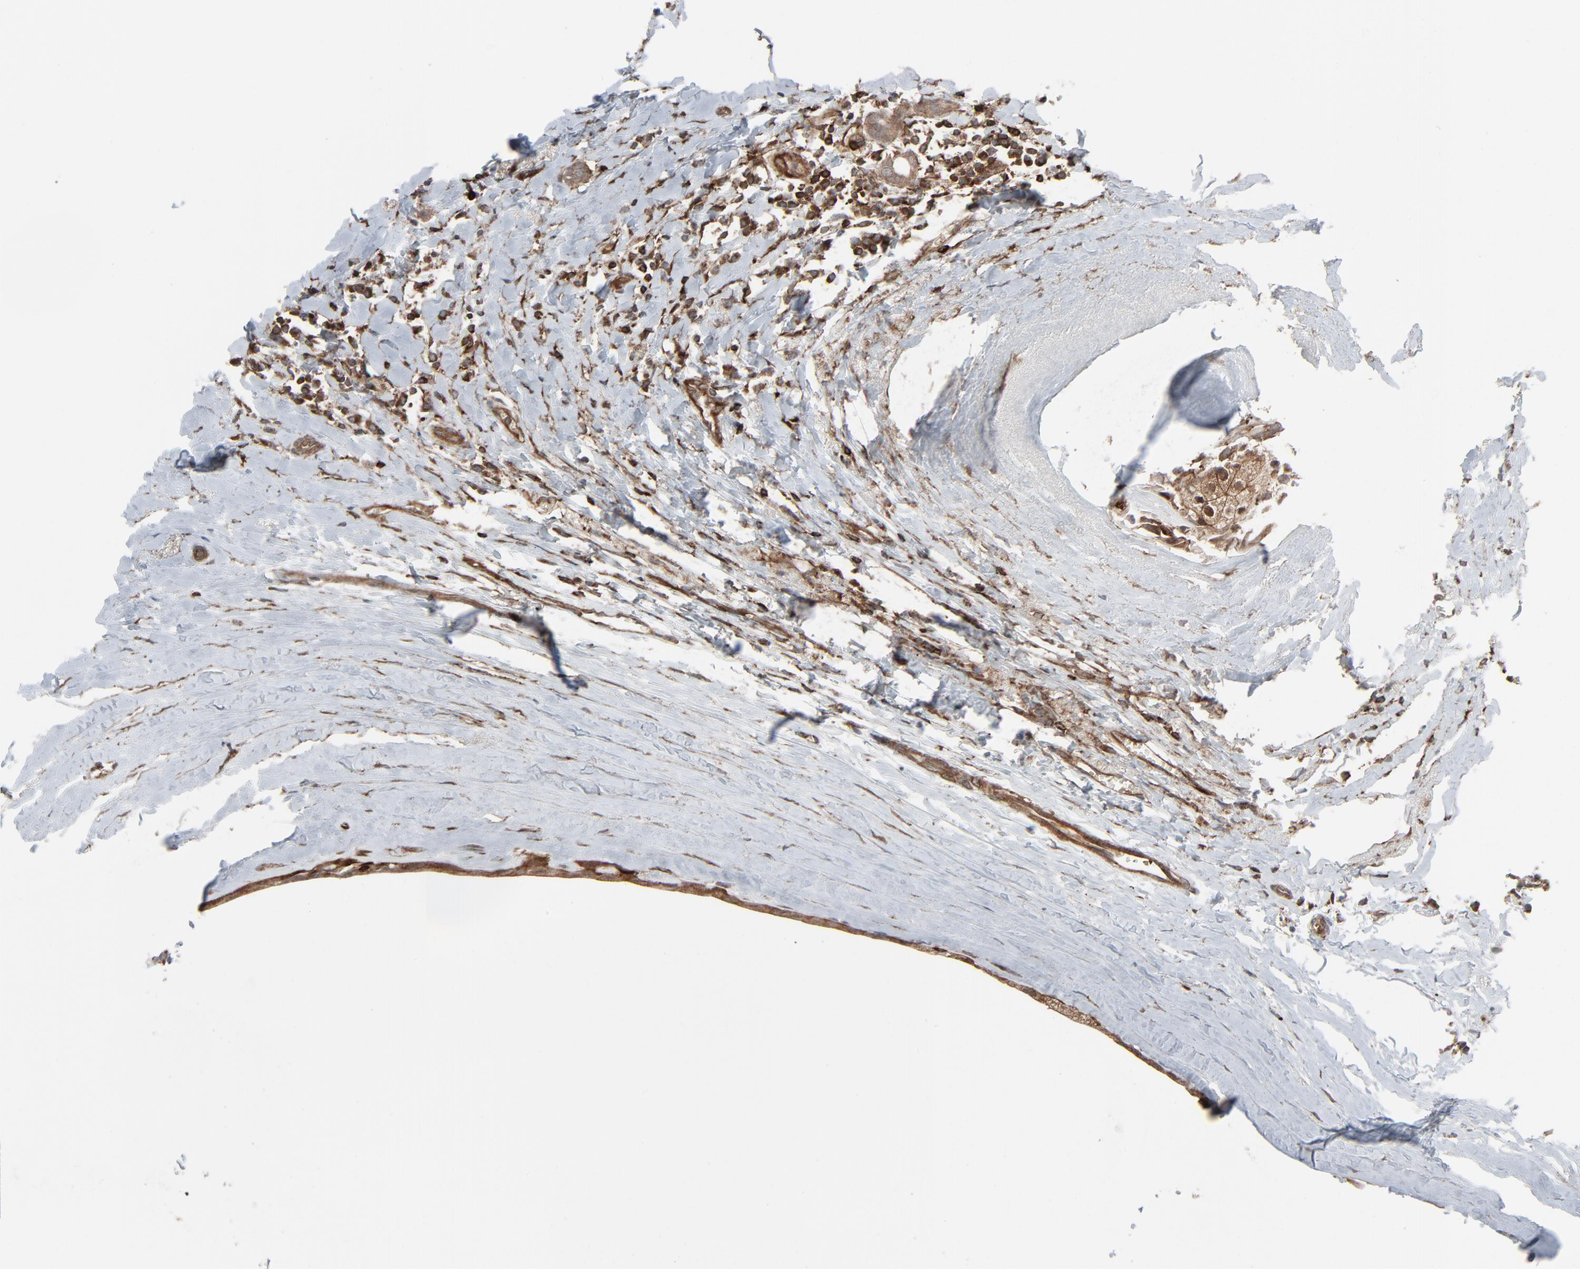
{"staining": {"intensity": "weak", "quantity": ">75%", "location": "cytoplasmic/membranous"}, "tissue": "breast cancer", "cell_type": "Tumor cells", "image_type": "cancer", "snomed": [{"axis": "morphology", "description": "Duct carcinoma"}, {"axis": "topography", "description": "Breast"}], "caption": "Protein positivity by IHC exhibits weak cytoplasmic/membranous expression in about >75% of tumor cells in infiltrating ductal carcinoma (breast).", "gene": "OPTN", "patient": {"sex": "female", "age": 54}}